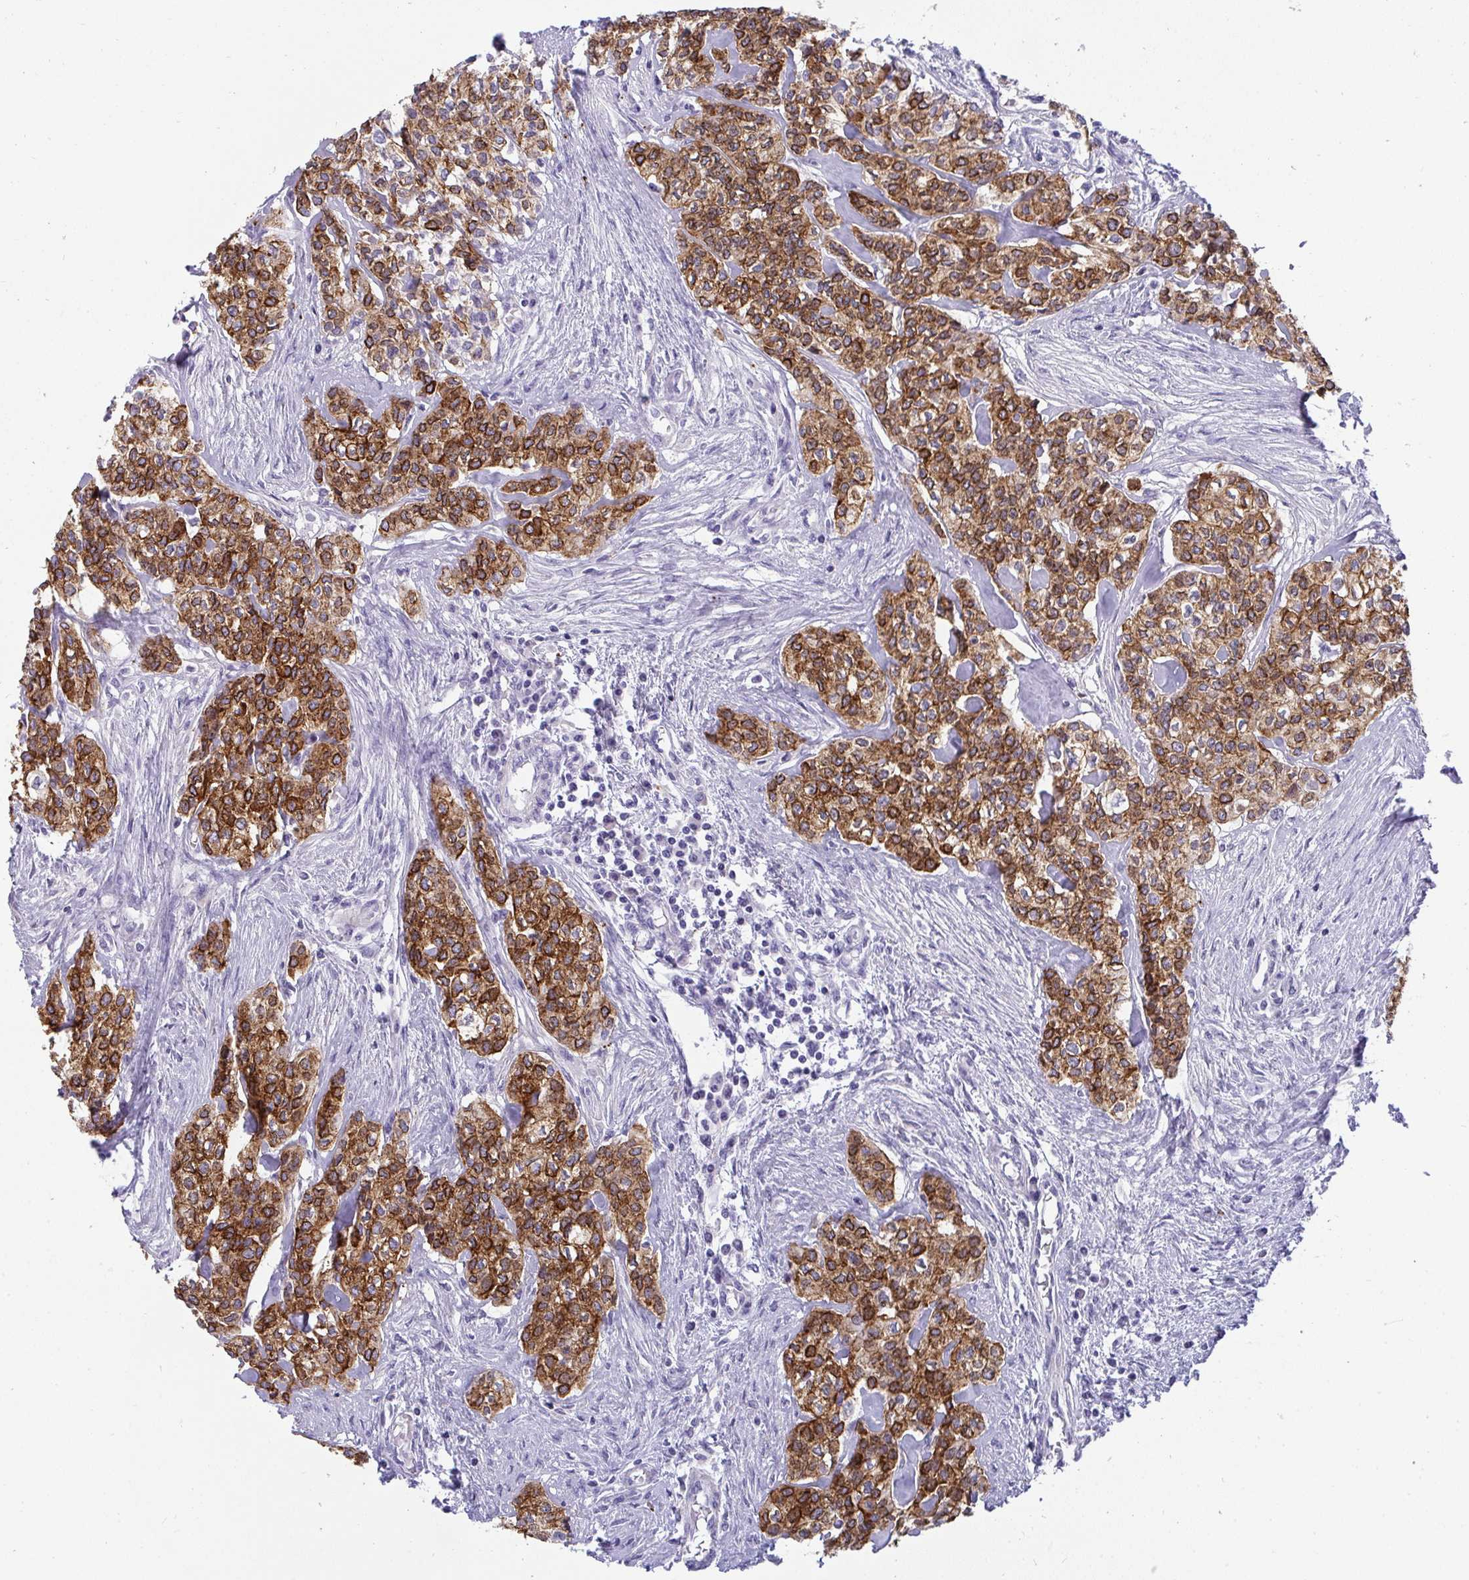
{"staining": {"intensity": "moderate", "quantity": ">75%", "location": "cytoplasmic/membranous"}, "tissue": "head and neck cancer", "cell_type": "Tumor cells", "image_type": "cancer", "snomed": [{"axis": "morphology", "description": "Adenocarcinoma, NOS"}, {"axis": "topography", "description": "Head-Neck"}], "caption": "Head and neck adenocarcinoma stained with a brown dye shows moderate cytoplasmic/membranous positive staining in approximately >75% of tumor cells.", "gene": "AK5", "patient": {"sex": "male", "age": 81}}